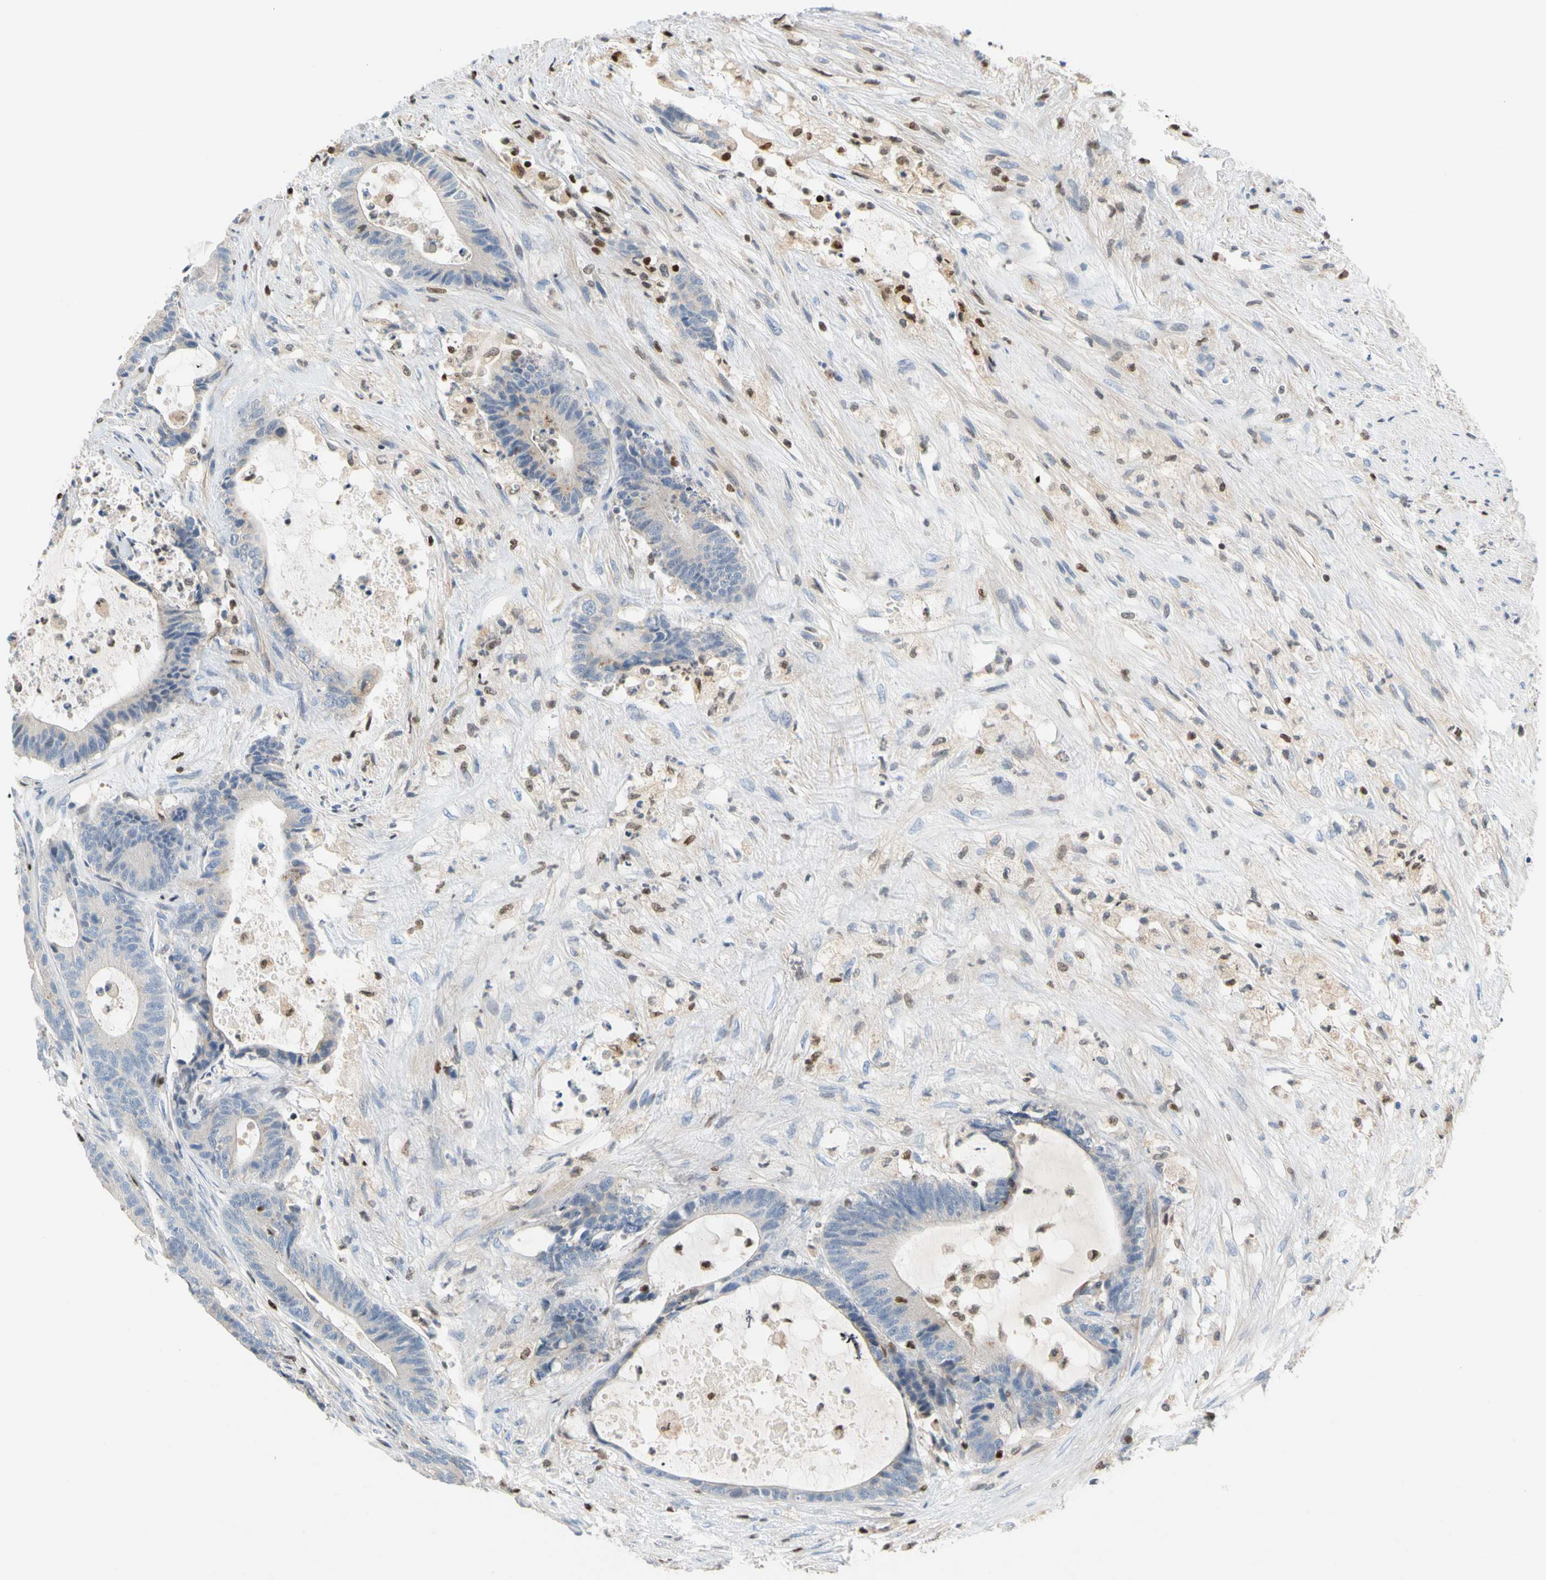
{"staining": {"intensity": "negative", "quantity": "none", "location": "none"}, "tissue": "colorectal cancer", "cell_type": "Tumor cells", "image_type": "cancer", "snomed": [{"axis": "morphology", "description": "Adenocarcinoma, NOS"}, {"axis": "topography", "description": "Colon"}], "caption": "A histopathology image of human adenocarcinoma (colorectal) is negative for staining in tumor cells.", "gene": "SP140", "patient": {"sex": "female", "age": 84}}